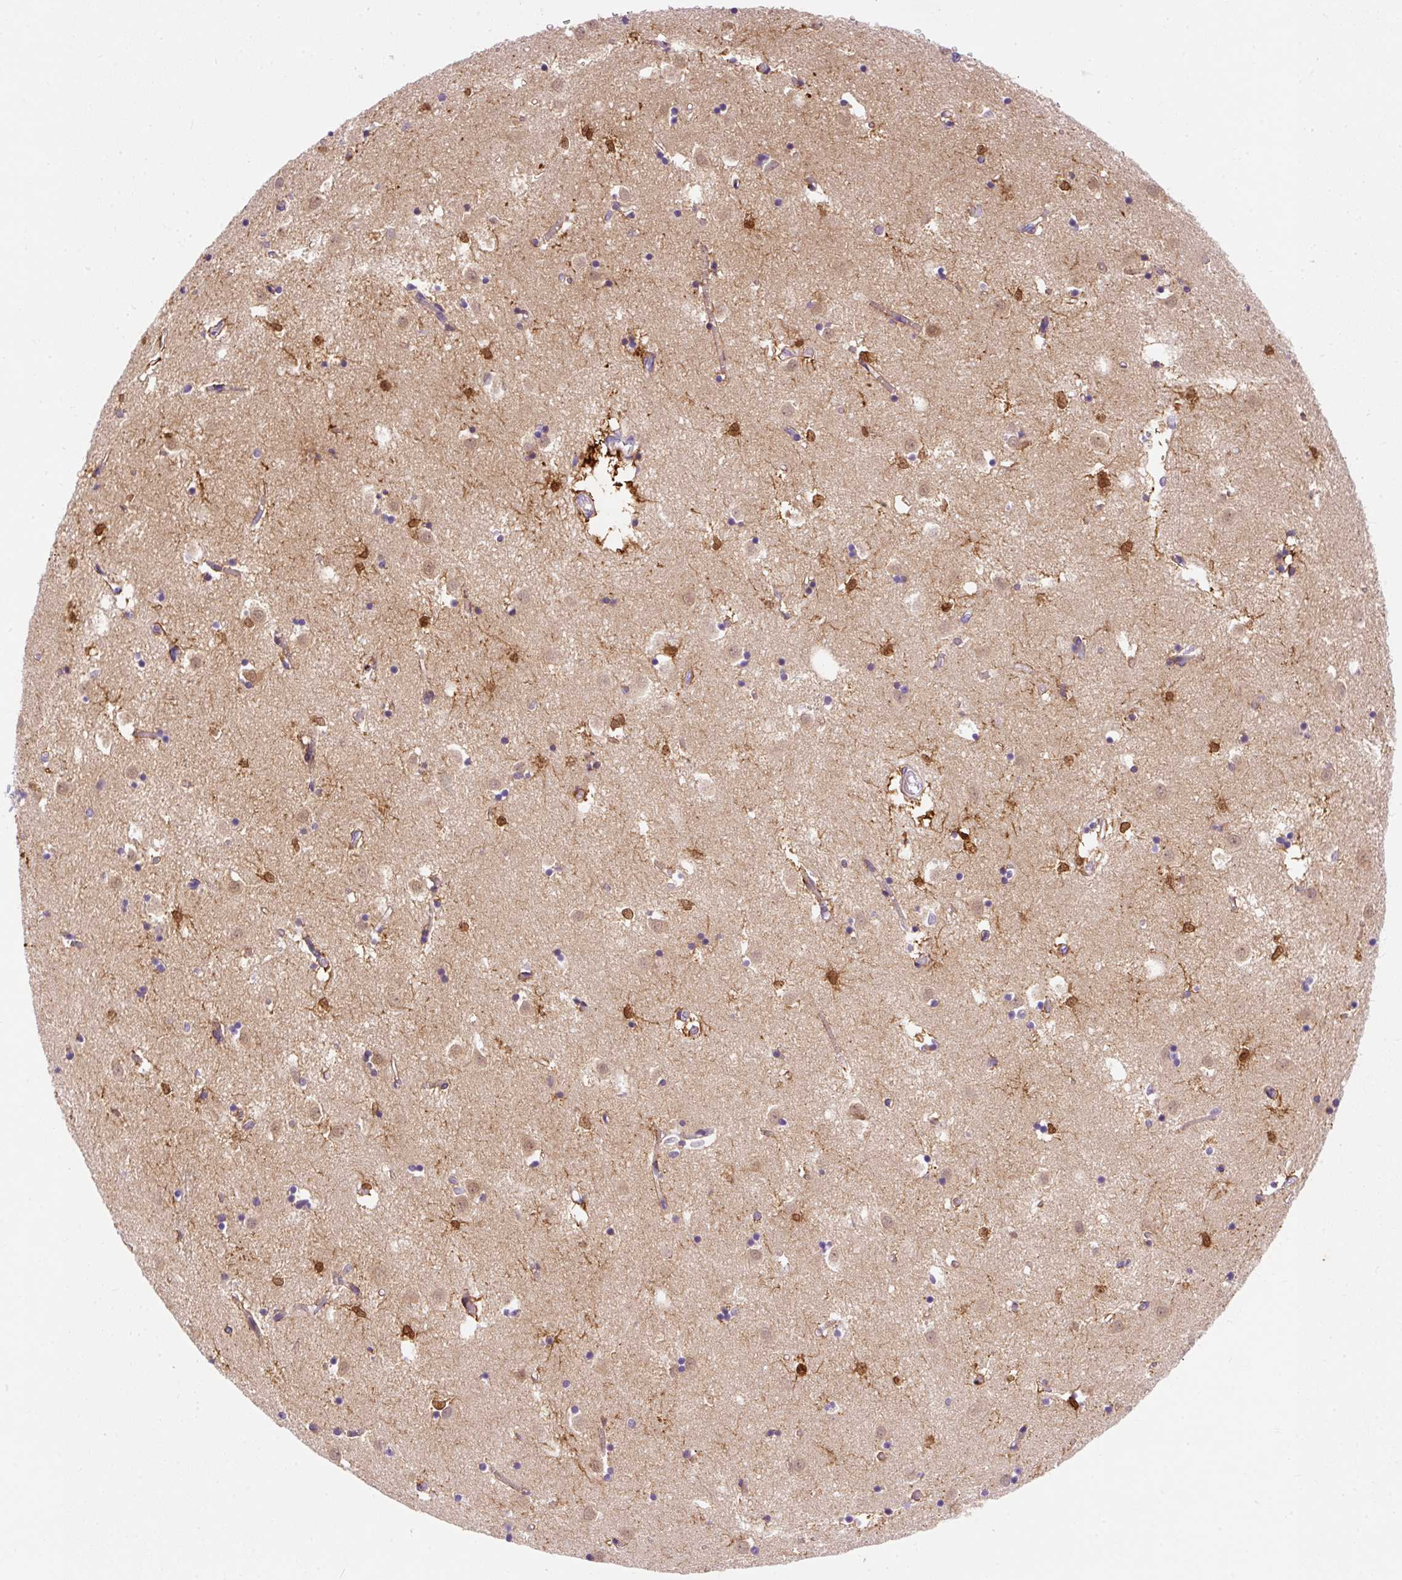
{"staining": {"intensity": "strong", "quantity": "<25%", "location": "cytoplasmic/membranous,nuclear"}, "tissue": "caudate", "cell_type": "Glial cells", "image_type": "normal", "snomed": [{"axis": "morphology", "description": "Normal tissue, NOS"}, {"axis": "topography", "description": "Lateral ventricle wall"}], "caption": "About <25% of glial cells in benign caudate reveal strong cytoplasmic/membranous,nuclear protein expression as visualized by brown immunohistochemical staining.", "gene": "OR4K15", "patient": {"sex": "male", "age": 70}}